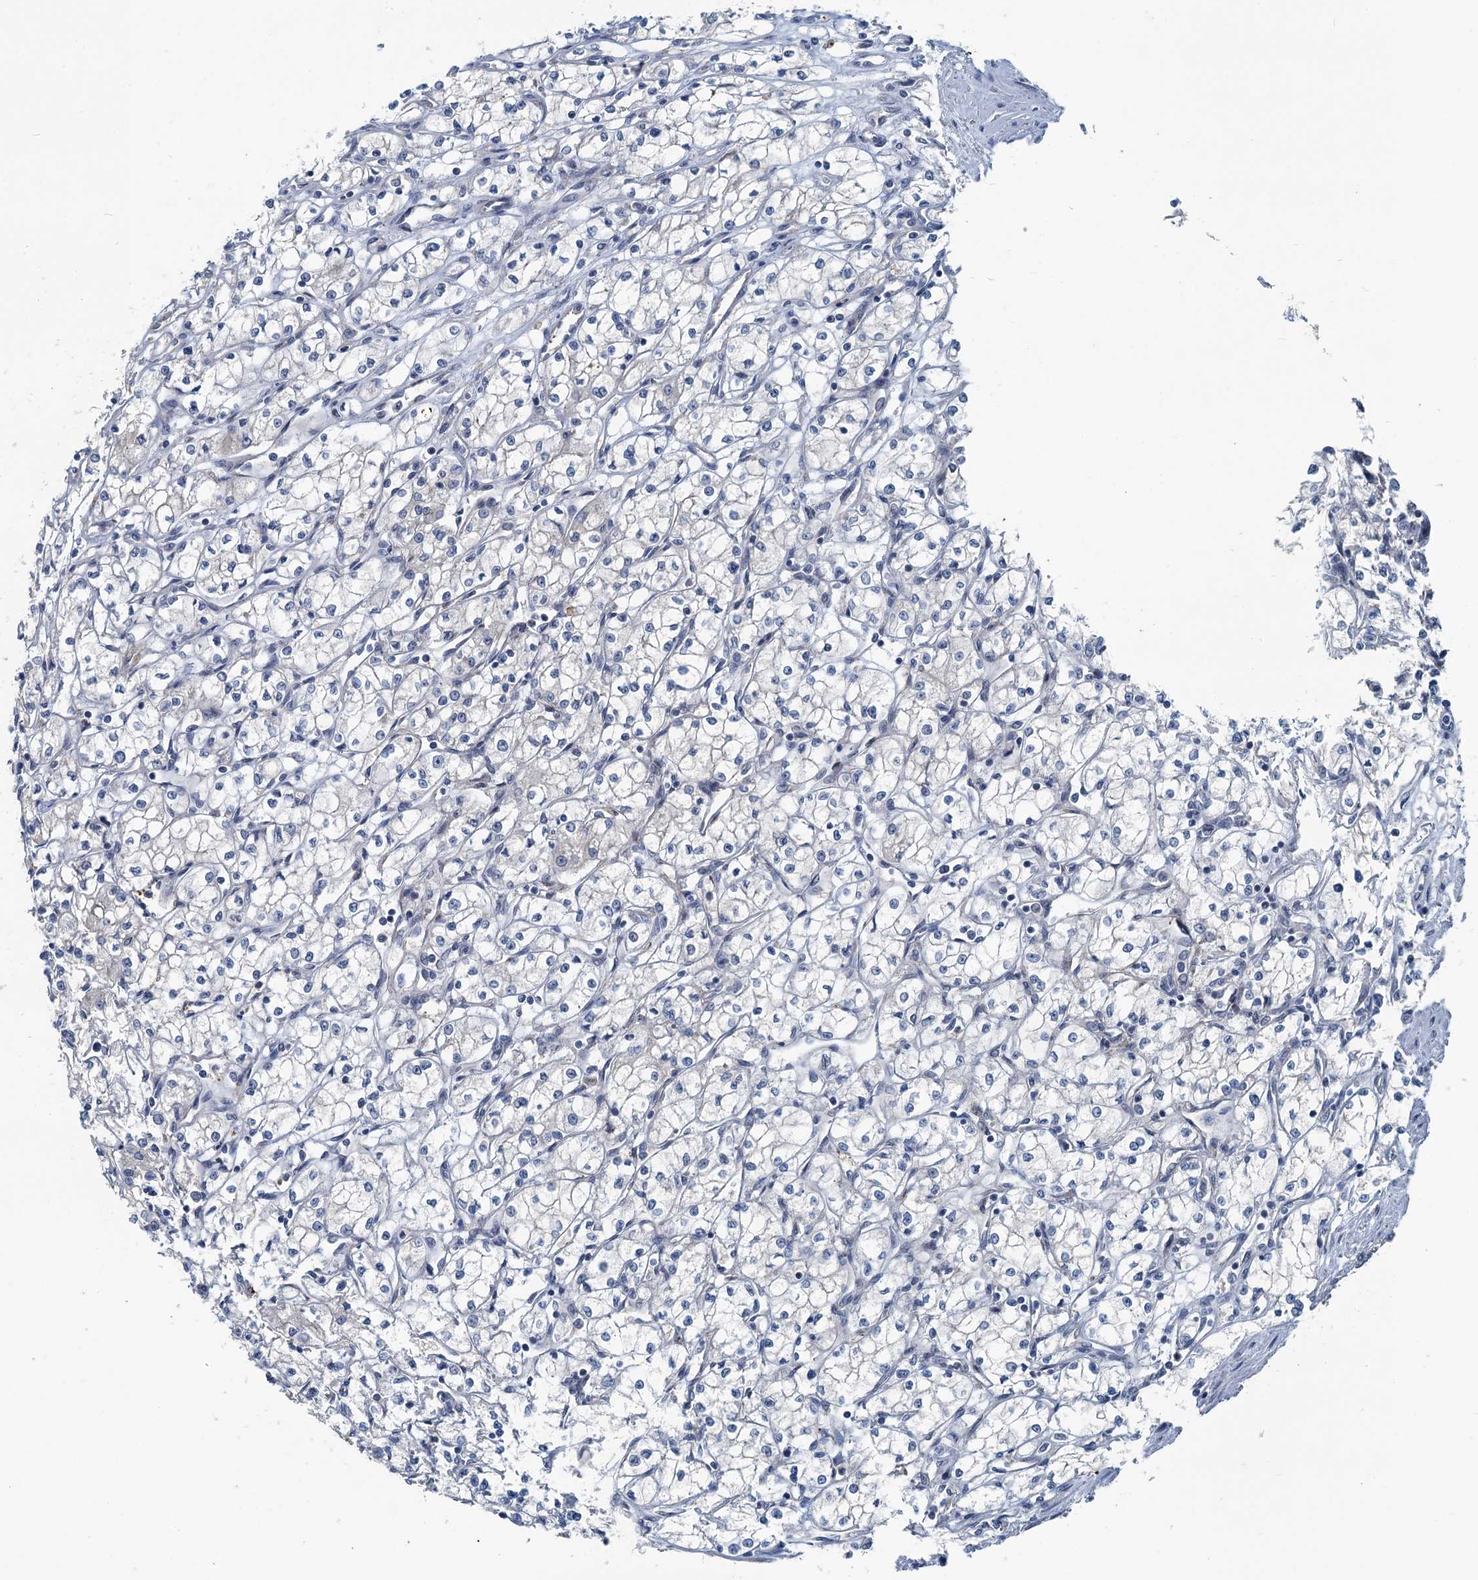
{"staining": {"intensity": "negative", "quantity": "none", "location": "none"}, "tissue": "renal cancer", "cell_type": "Tumor cells", "image_type": "cancer", "snomed": [{"axis": "morphology", "description": "Adenocarcinoma, NOS"}, {"axis": "topography", "description": "Kidney"}], "caption": "The image shows no staining of tumor cells in adenocarcinoma (renal). (Immunohistochemistry, brightfield microscopy, high magnification).", "gene": "GCLM", "patient": {"sex": "male", "age": 59}}